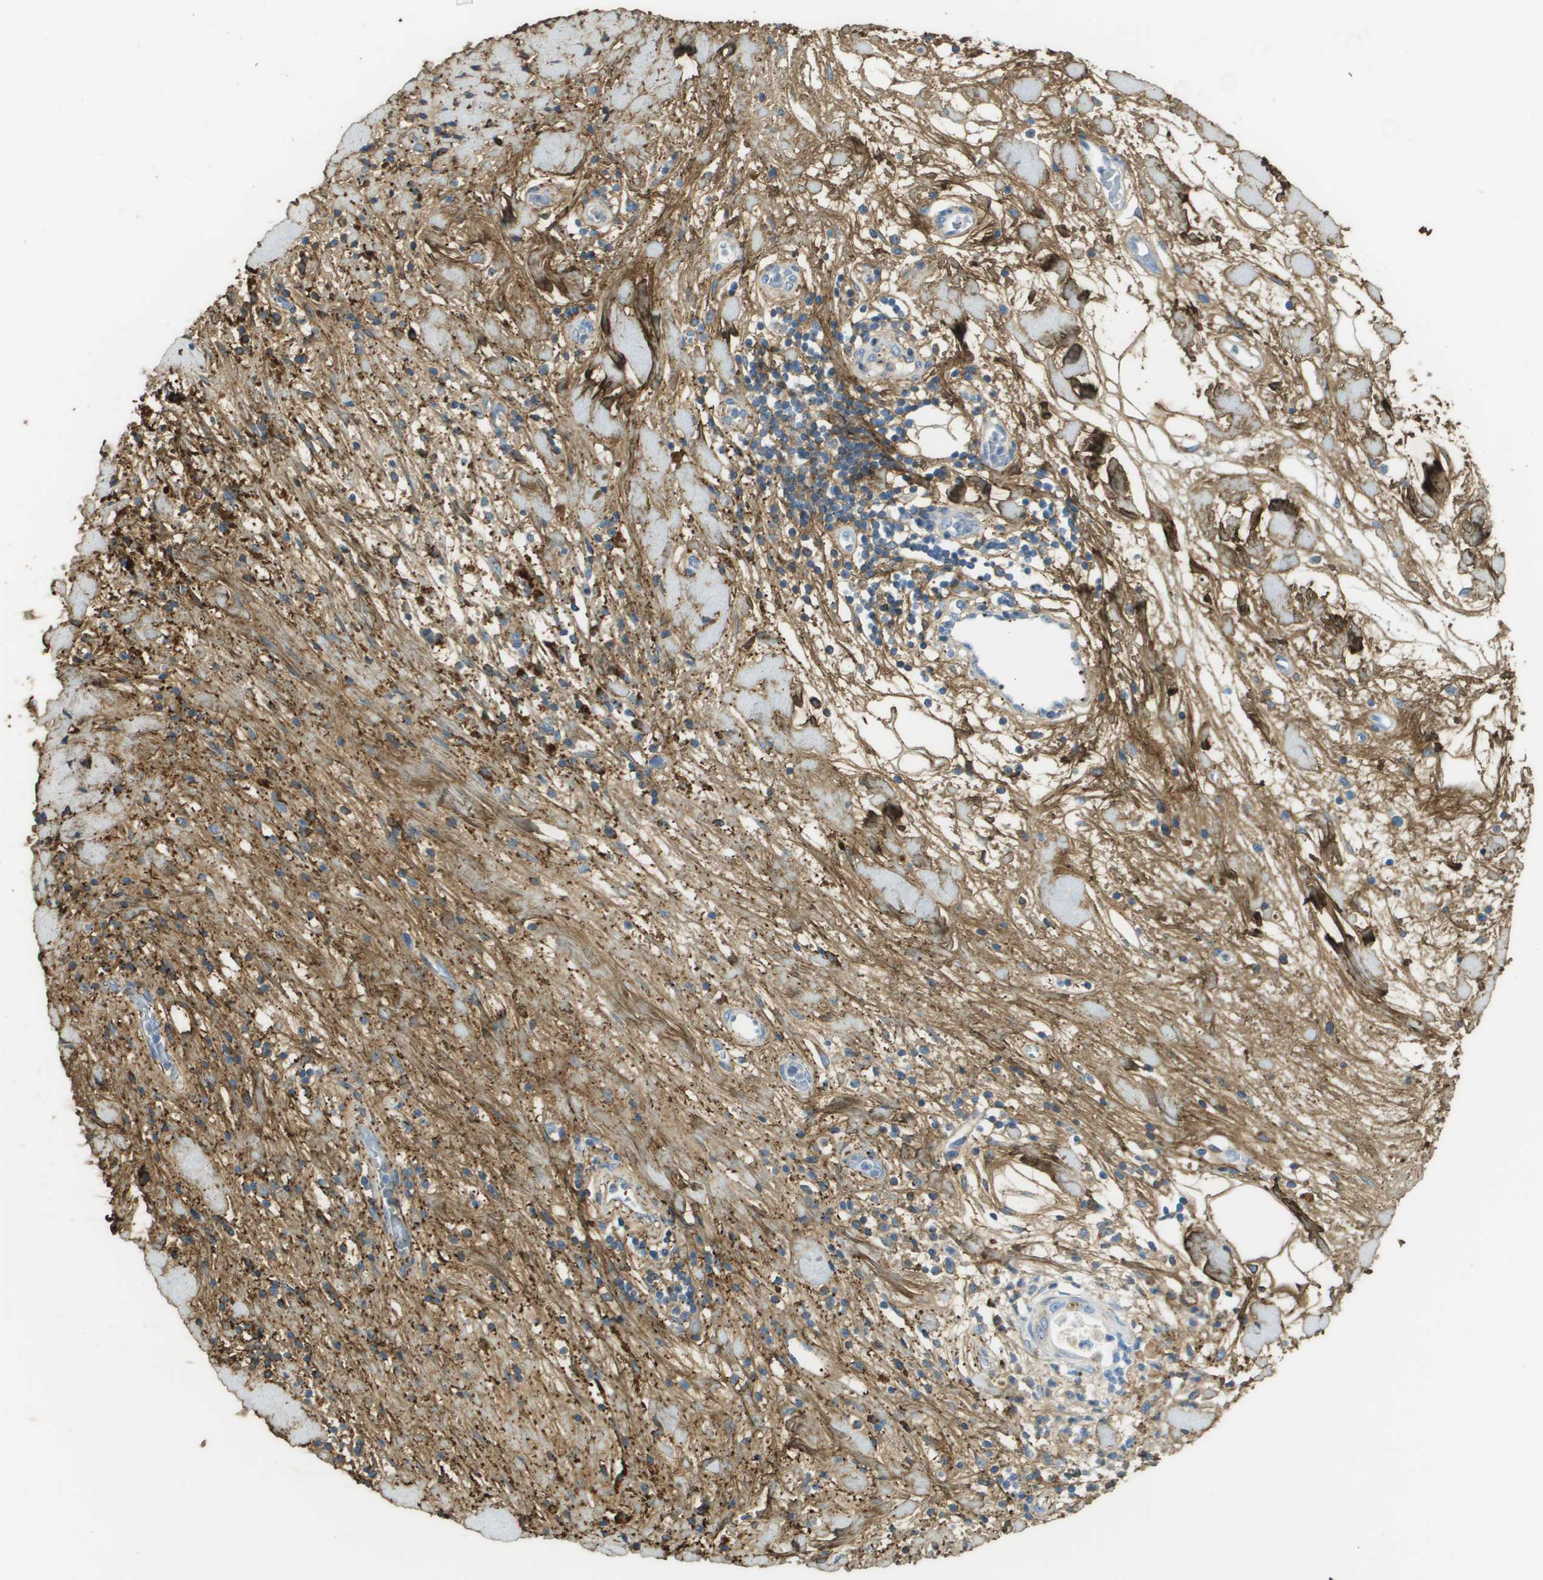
{"staining": {"intensity": "moderate", "quantity": "25%-75%", "location": "cytoplasmic/membranous"}, "tissue": "pancreatic cancer", "cell_type": "Tumor cells", "image_type": "cancer", "snomed": [{"axis": "morphology", "description": "Adenocarcinoma, NOS"}, {"axis": "topography", "description": "Pancreas"}], "caption": "Protein expression by IHC displays moderate cytoplasmic/membranous positivity in approximately 25%-75% of tumor cells in pancreatic adenocarcinoma. (DAB IHC with brightfield microscopy, high magnification).", "gene": "DCN", "patient": {"sex": "male", "age": 55}}